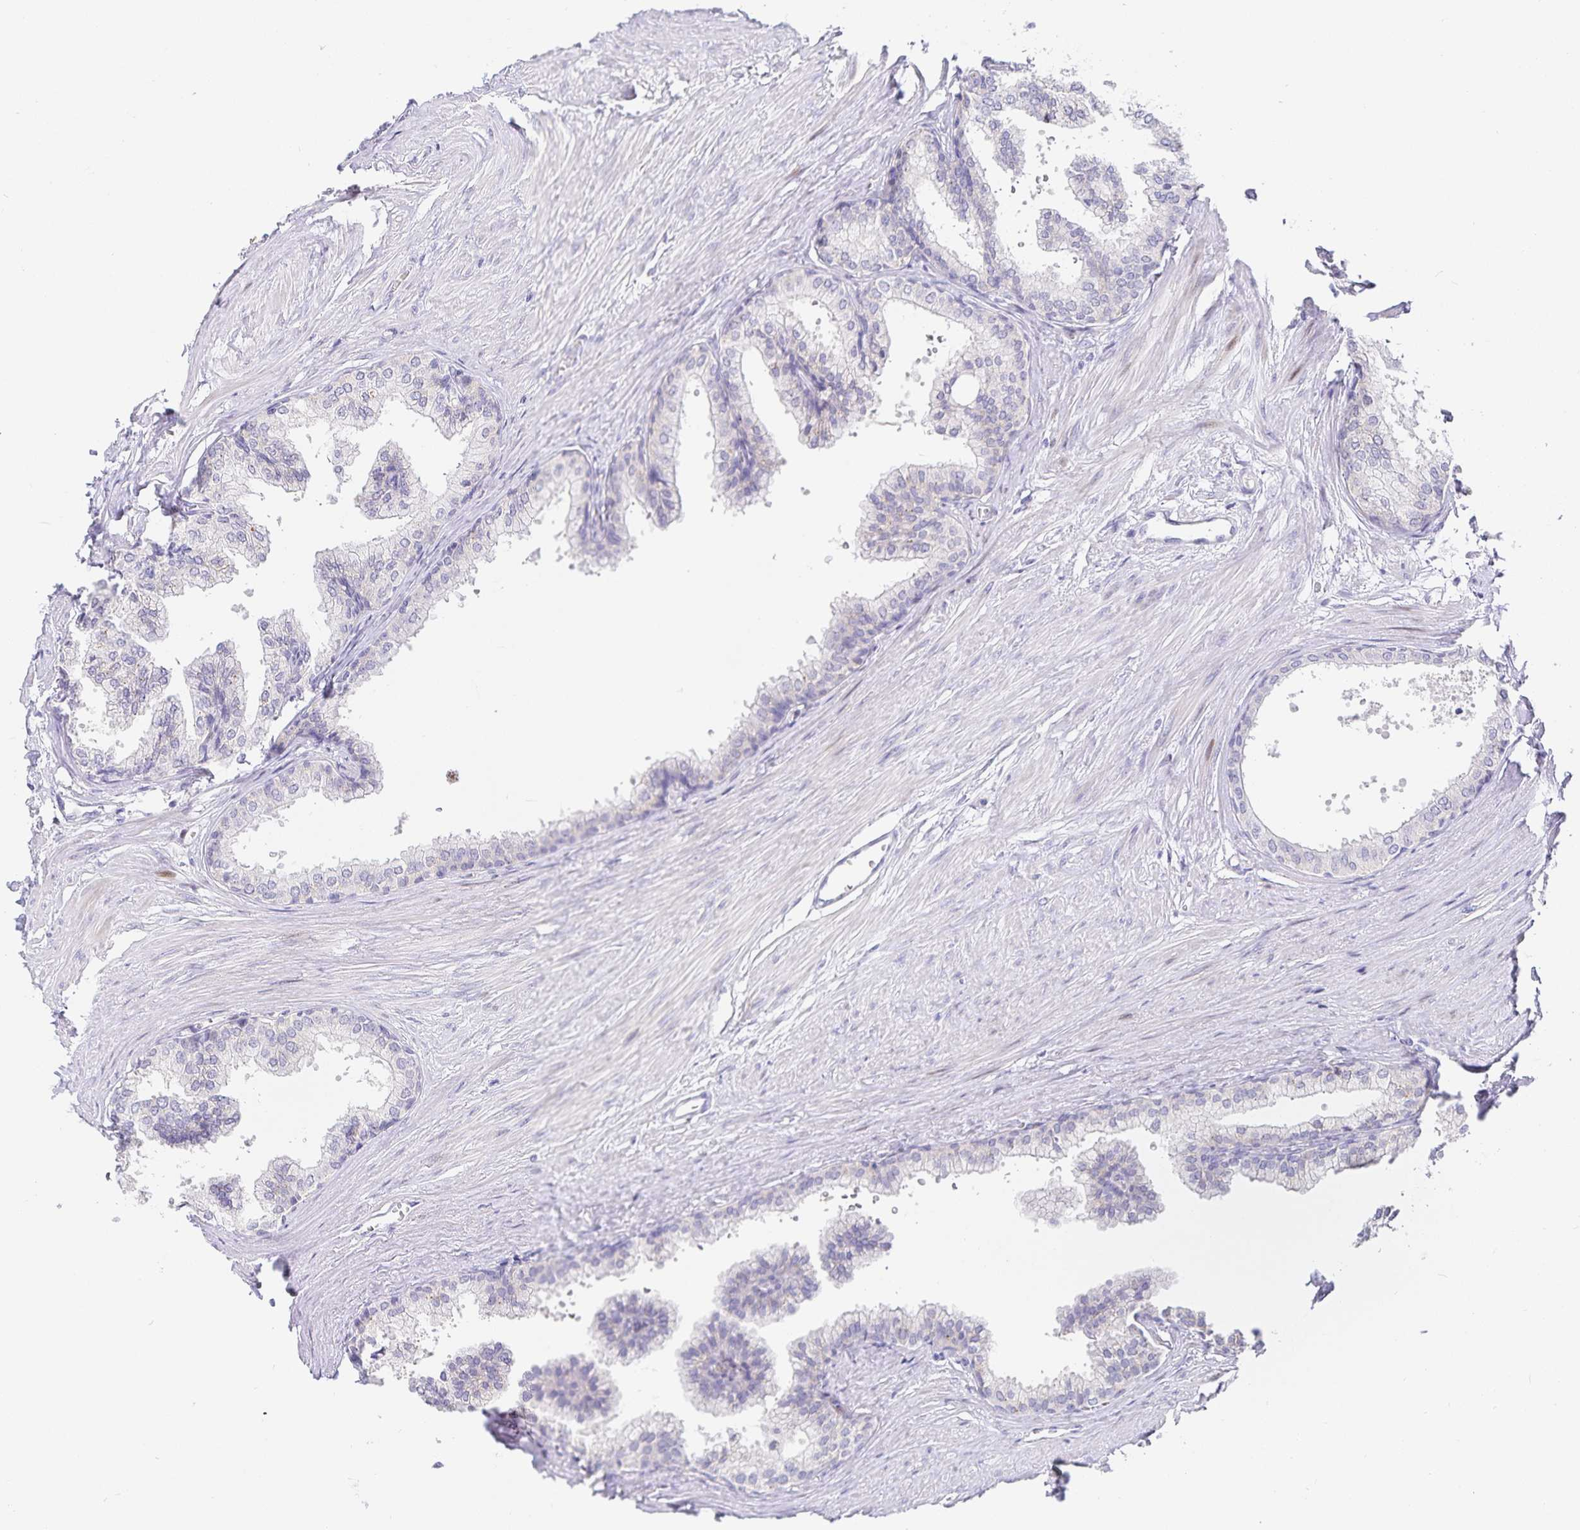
{"staining": {"intensity": "negative", "quantity": "none", "location": "none"}, "tissue": "prostate", "cell_type": "Glandular cells", "image_type": "normal", "snomed": [{"axis": "morphology", "description": "Normal tissue, NOS"}, {"axis": "topography", "description": "Prostate"}, {"axis": "topography", "description": "Peripheral nerve tissue"}], "caption": "This is an immunohistochemistry (IHC) photomicrograph of normal prostate. There is no expression in glandular cells.", "gene": "KBTBD13", "patient": {"sex": "male", "age": 55}}